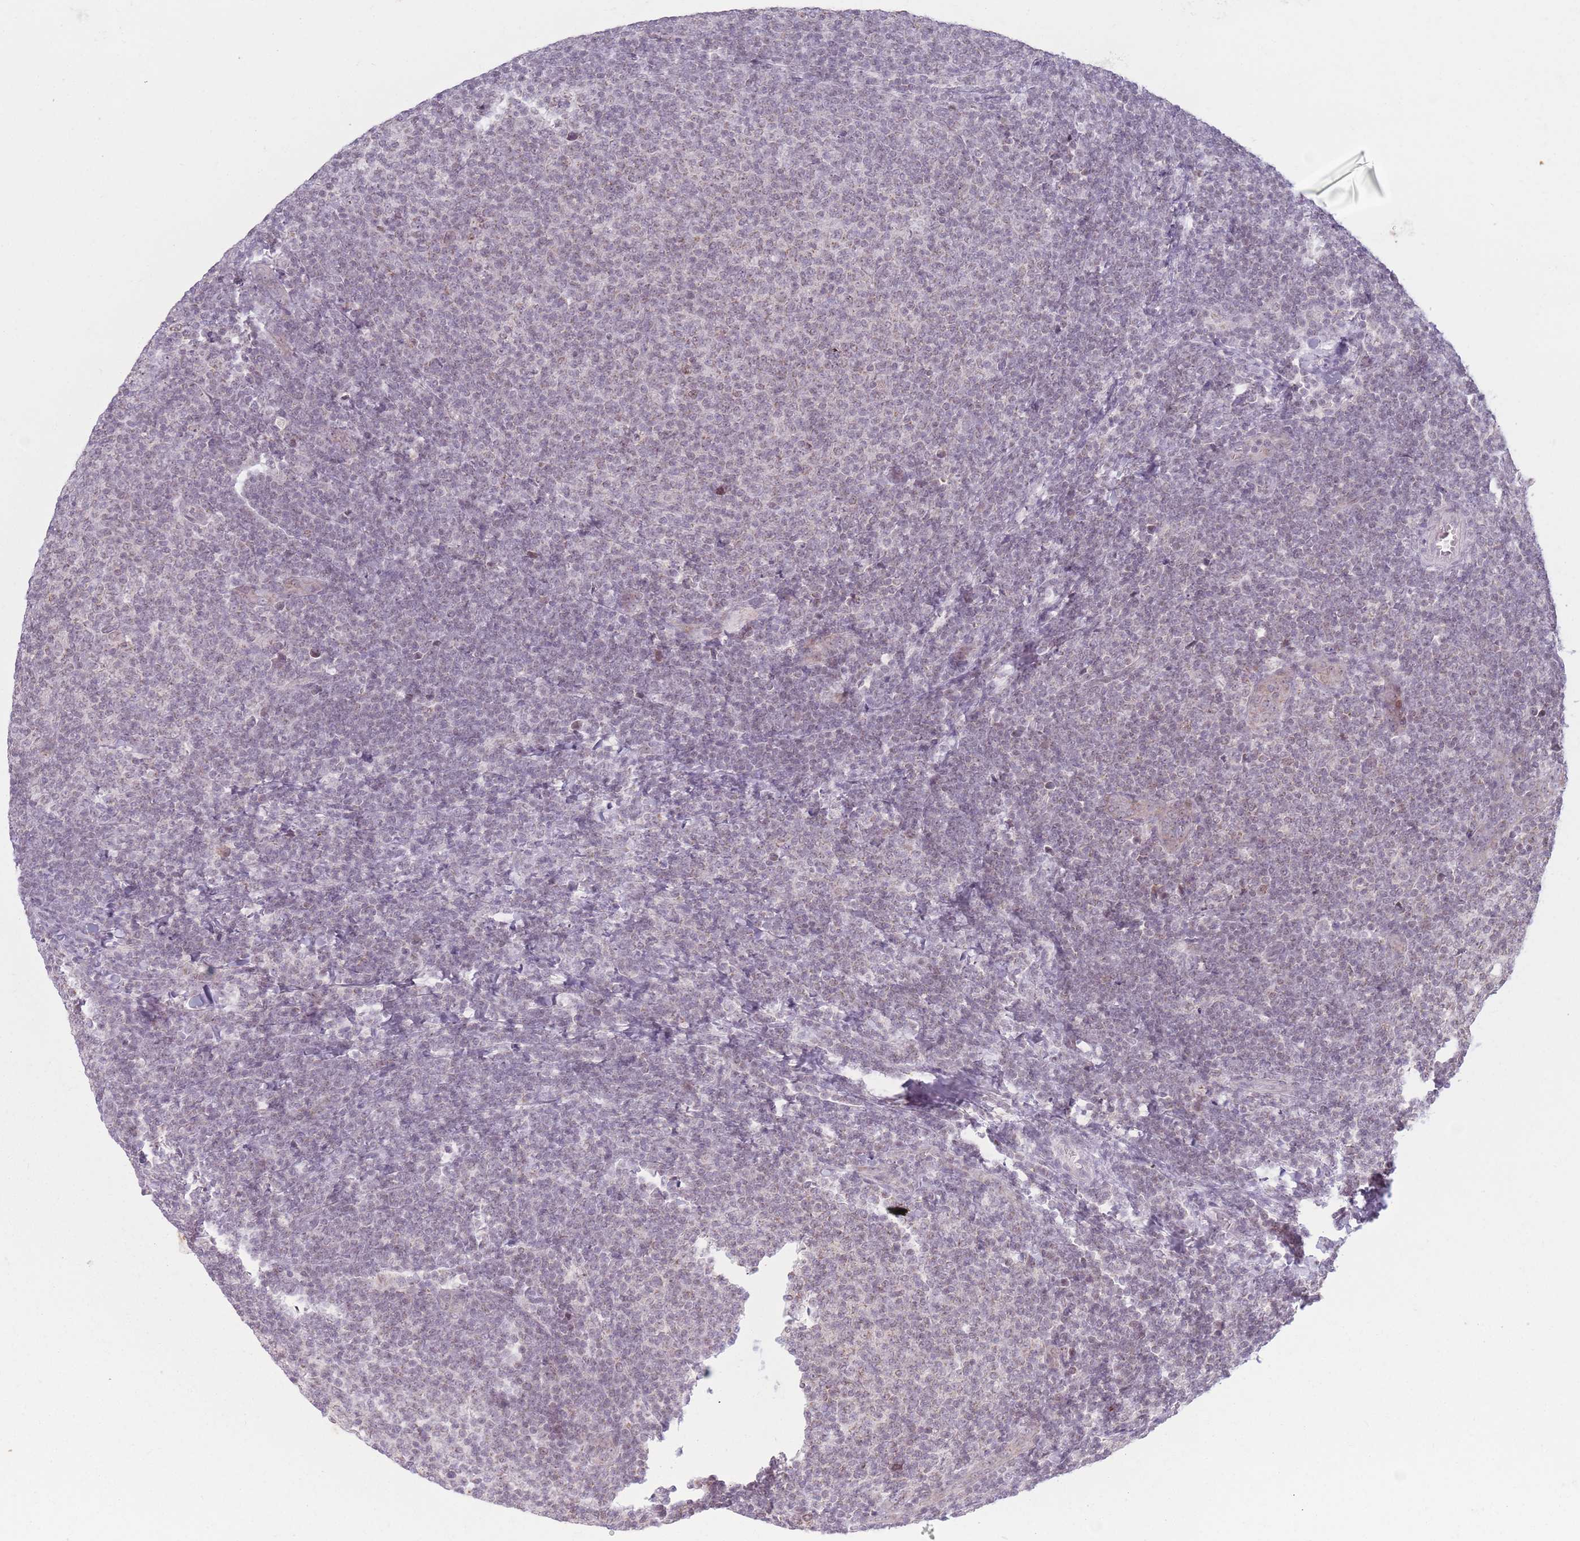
{"staining": {"intensity": "weak", "quantity": "<25%", "location": "nuclear"}, "tissue": "lymphoma", "cell_type": "Tumor cells", "image_type": "cancer", "snomed": [{"axis": "morphology", "description": "Malignant lymphoma, non-Hodgkin's type, Low grade"}, {"axis": "topography", "description": "Lymph node"}], "caption": "IHC photomicrograph of neoplastic tissue: human low-grade malignant lymphoma, non-Hodgkin's type stained with DAB demonstrates no significant protein positivity in tumor cells. (DAB immunohistochemistry, high magnification).", "gene": "MRPL34", "patient": {"sex": "male", "age": 66}}